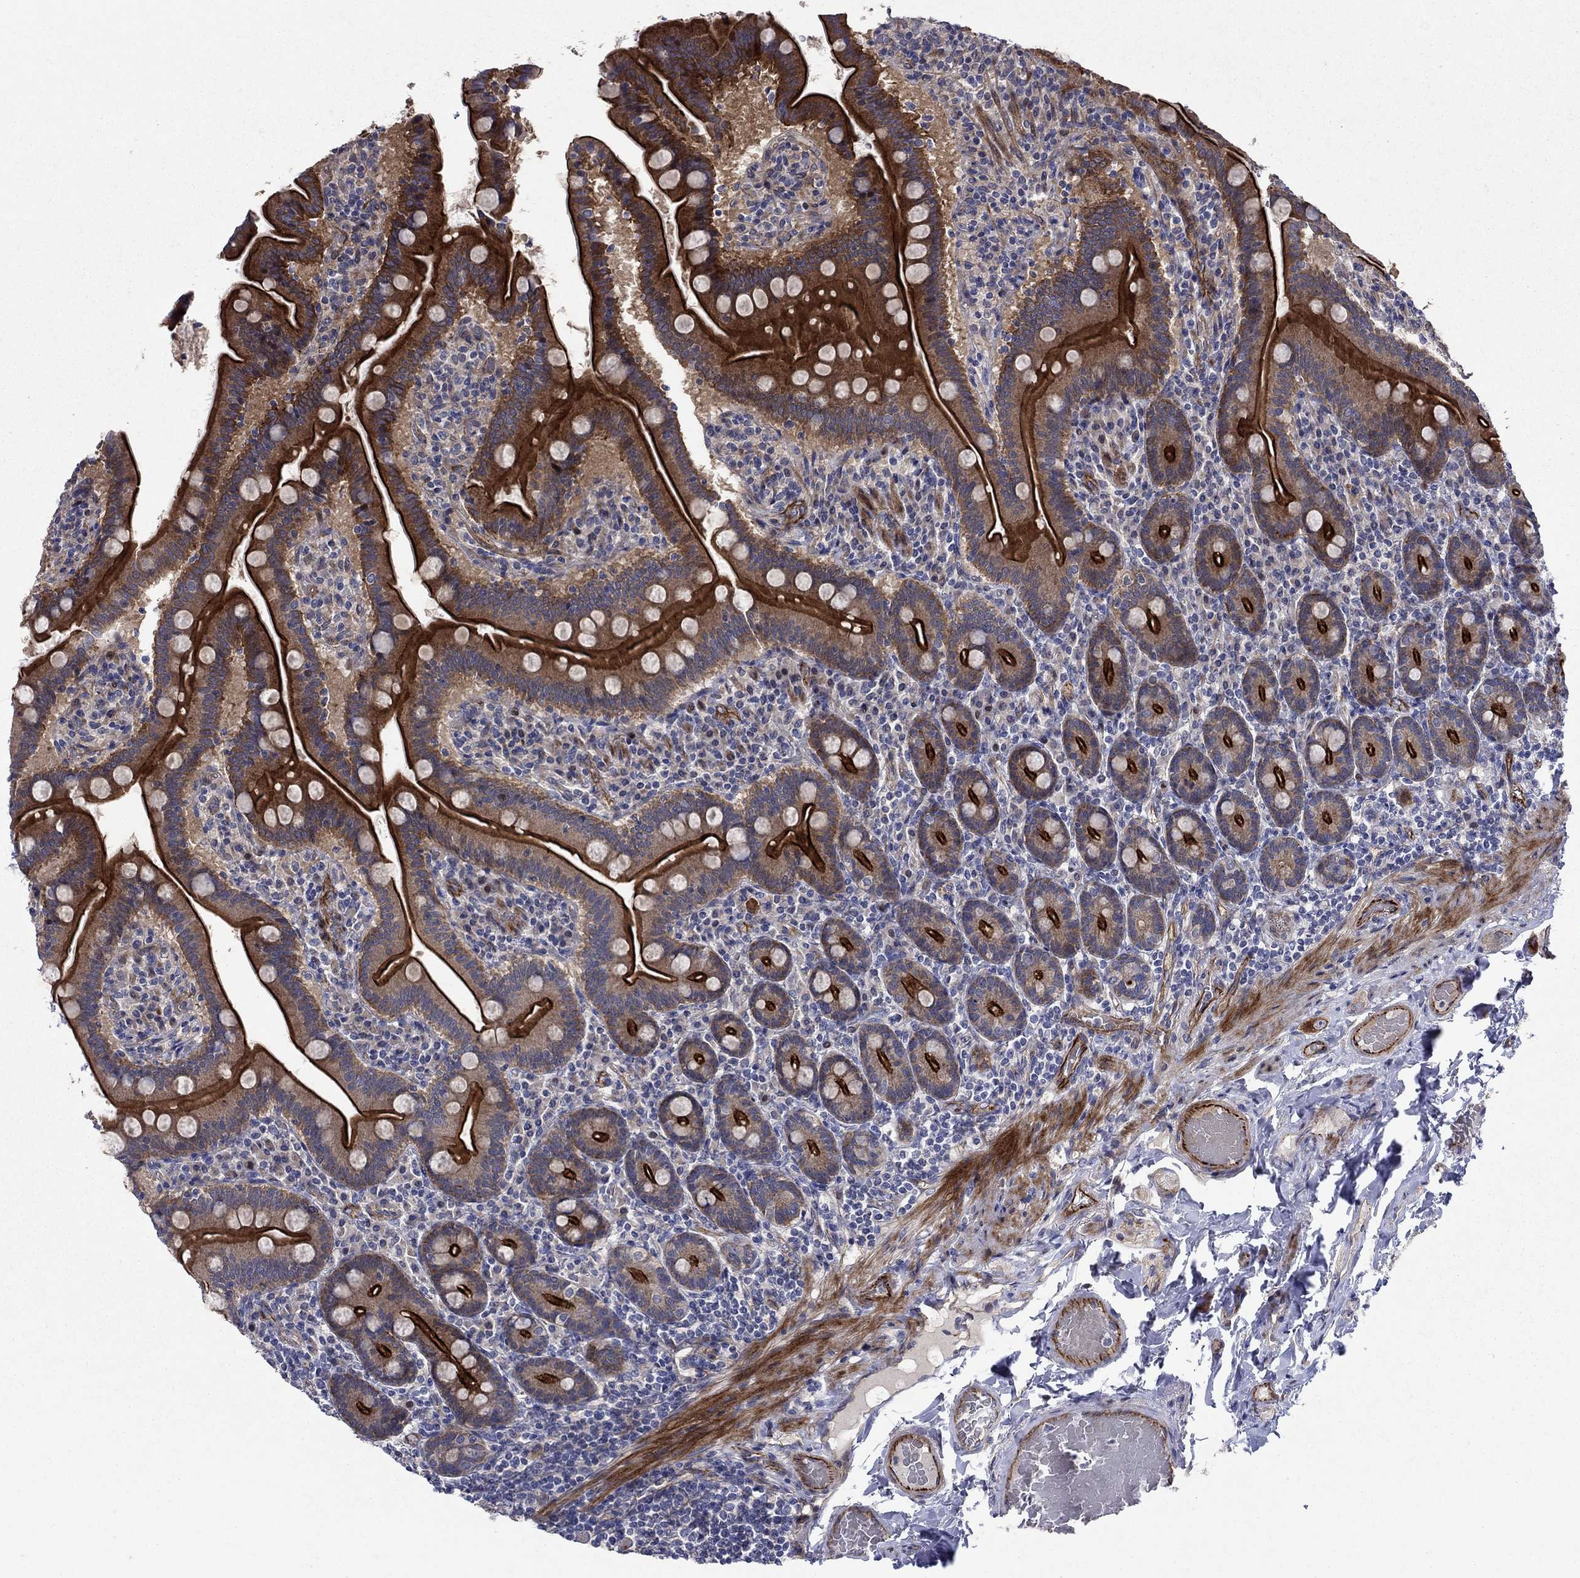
{"staining": {"intensity": "strong", "quantity": ">75%", "location": "cytoplasmic/membranous"}, "tissue": "small intestine", "cell_type": "Glandular cells", "image_type": "normal", "snomed": [{"axis": "morphology", "description": "Normal tissue, NOS"}, {"axis": "topography", "description": "Small intestine"}], "caption": "Small intestine stained with immunohistochemistry (IHC) demonstrates strong cytoplasmic/membranous positivity in approximately >75% of glandular cells.", "gene": "SLC7A1", "patient": {"sex": "male", "age": 66}}